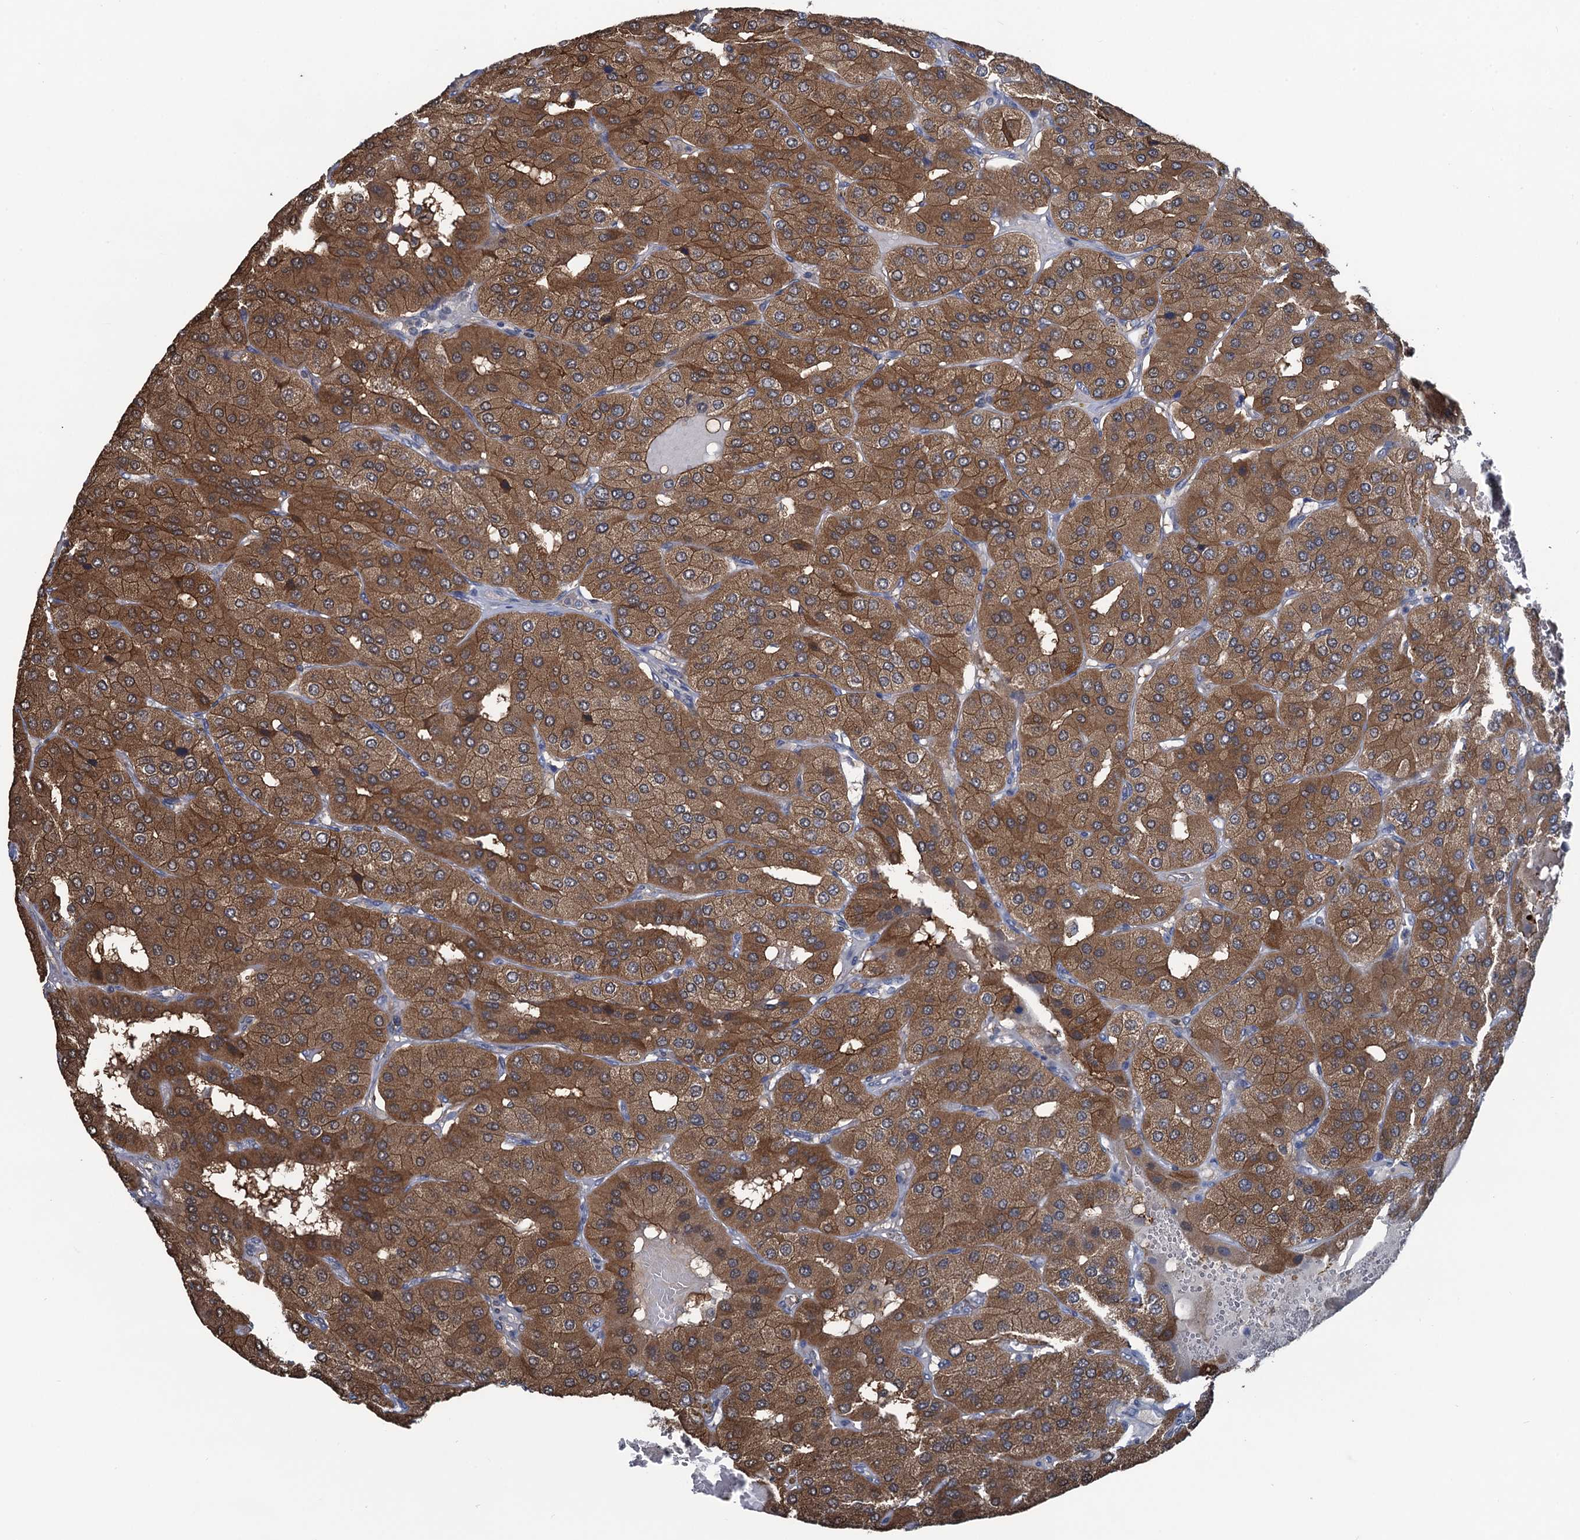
{"staining": {"intensity": "moderate", "quantity": ">75%", "location": "cytoplasmic/membranous"}, "tissue": "parathyroid gland", "cell_type": "Glandular cells", "image_type": "normal", "snomed": [{"axis": "morphology", "description": "Normal tissue, NOS"}, {"axis": "morphology", "description": "Adenoma, NOS"}, {"axis": "topography", "description": "Parathyroid gland"}], "caption": "Immunohistochemical staining of benign parathyroid gland displays medium levels of moderate cytoplasmic/membranous expression in approximately >75% of glandular cells. (brown staining indicates protein expression, while blue staining denotes nuclei).", "gene": "RTKN2", "patient": {"sex": "female", "age": 86}}